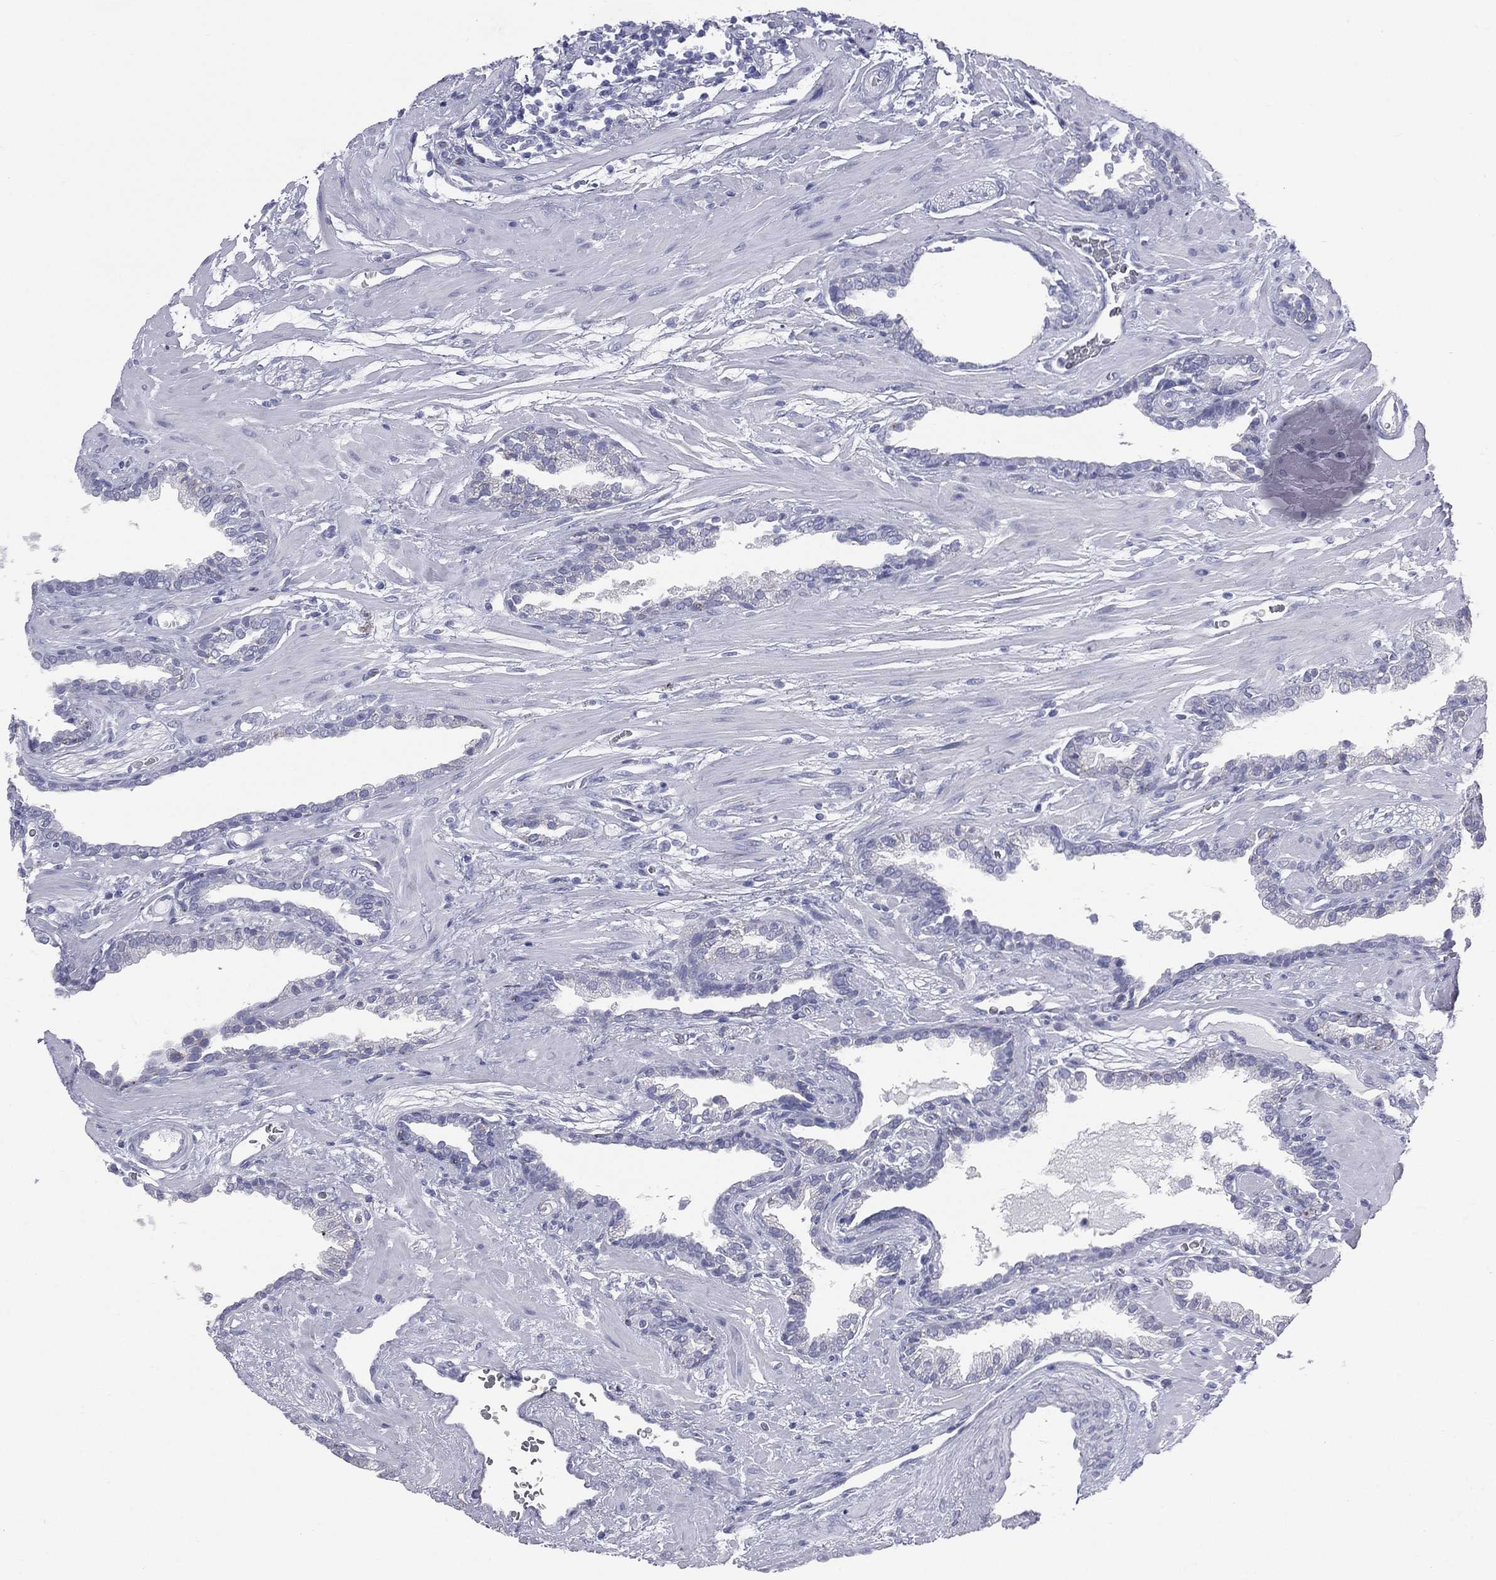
{"staining": {"intensity": "negative", "quantity": "none", "location": "none"}, "tissue": "prostate cancer", "cell_type": "Tumor cells", "image_type": "cancer", "snomed": [{"axis": "morphology", "description": "Adenocarcinoma, Low grade"}, {"axis": "topography", "description": "Prostate"}], "caption": "Immunohistochemistry (IHC) image of neoplastic tissue: prostate low-grade adenocarcinoma stained with DAB (3,3'-diaminobenzidine) displays no significant protein expression in tumor cells. (DAB immunohistochemistry (IHC), high magnification).", "gene": "MLN", "patient": {"sex": "male", "age": 69}}